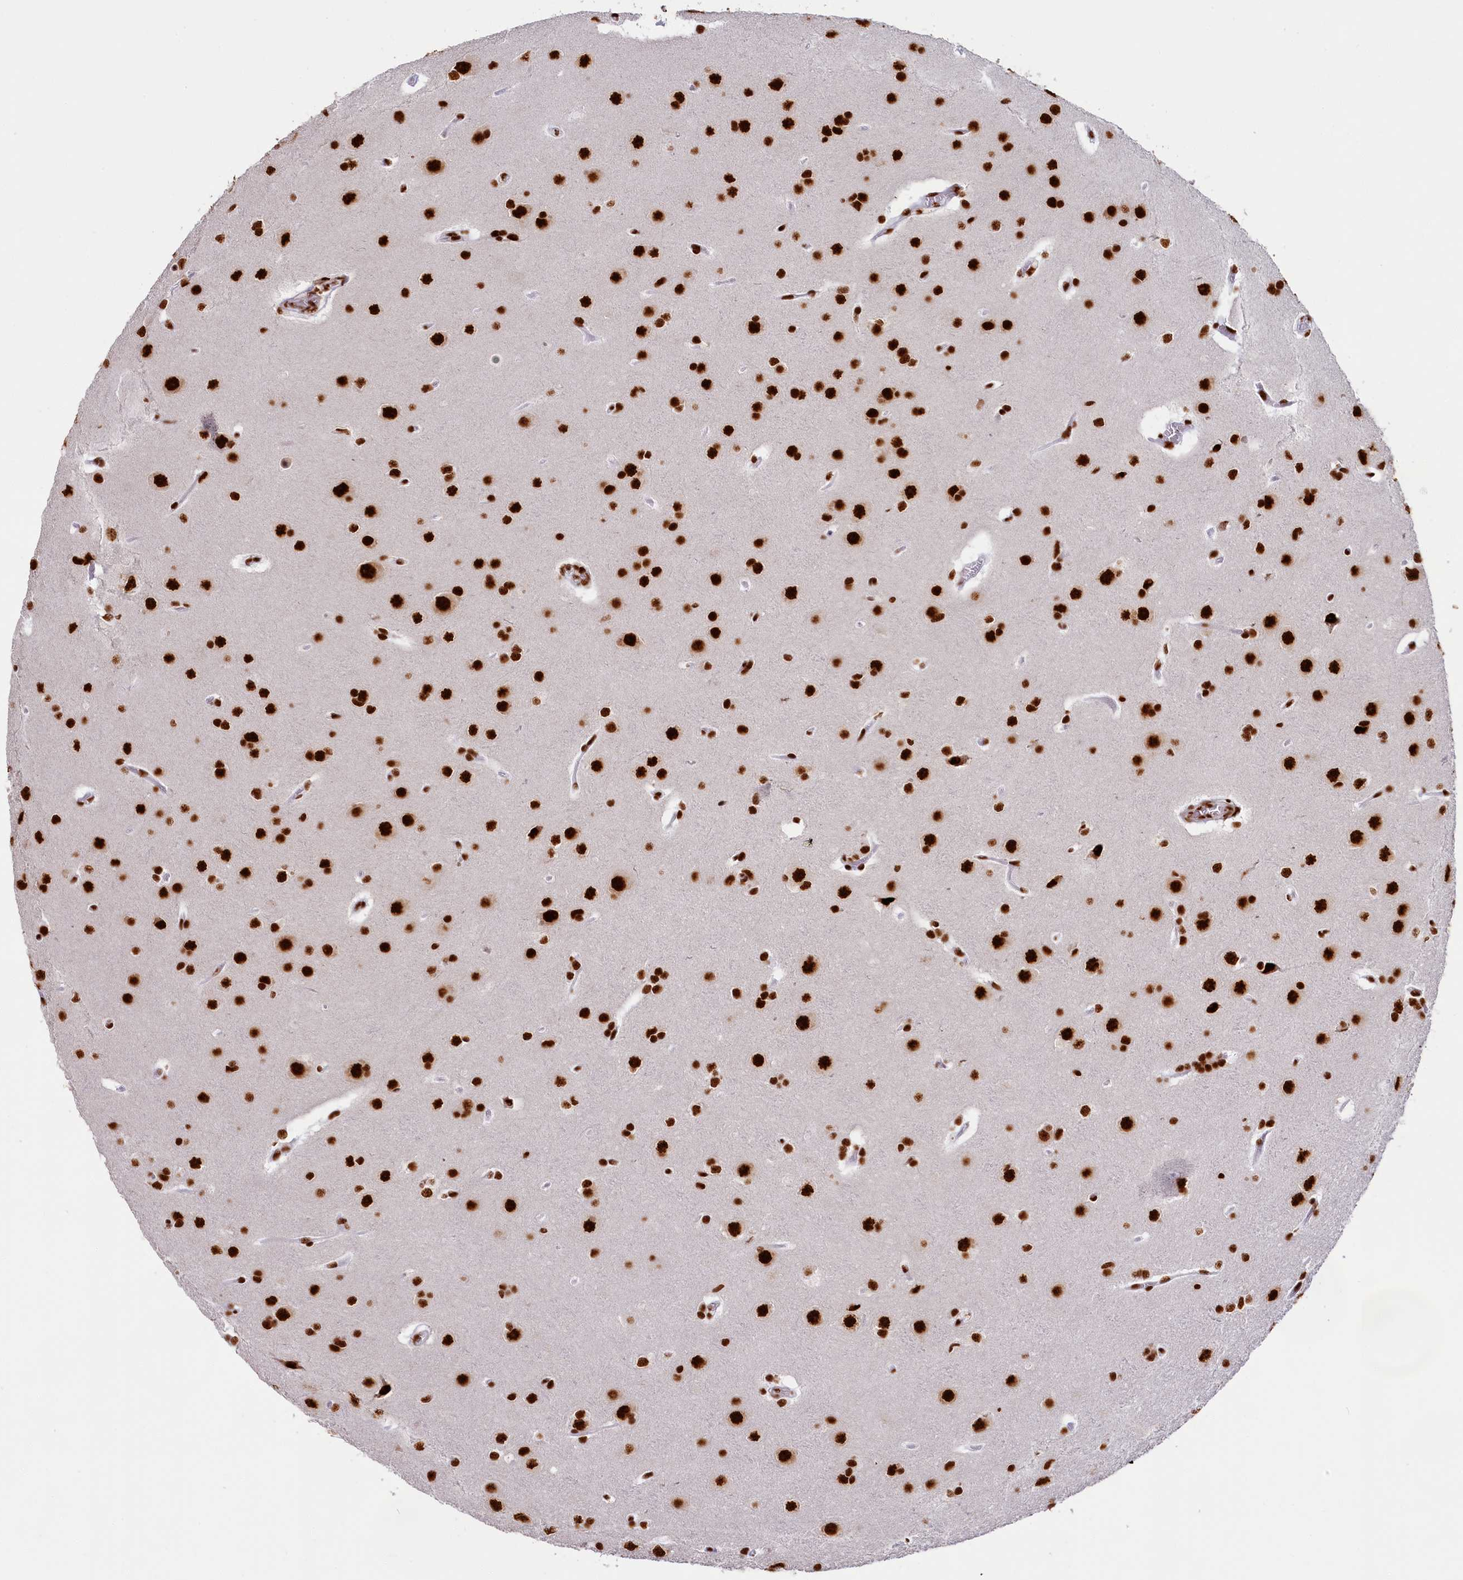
{"staining": {"intensity": "strong", "quantity": ">75%", "location": "nuclear"}, "tissue": "glioma", "cell_type": "Tumor cells", "image_type": "cancer", "snomed": [{"axis": "morphology", "description": "Glioma, malignant, Low grade"}, {"axis": "topography", "description": "Brain"}], "caption": "Immunohistochemical staining of glioma shows strong nuclear protein positivity in approximately >75% of tumor cells.", "gene": "SNRNP70", "patient": {"sex": "female", "age": 32}}